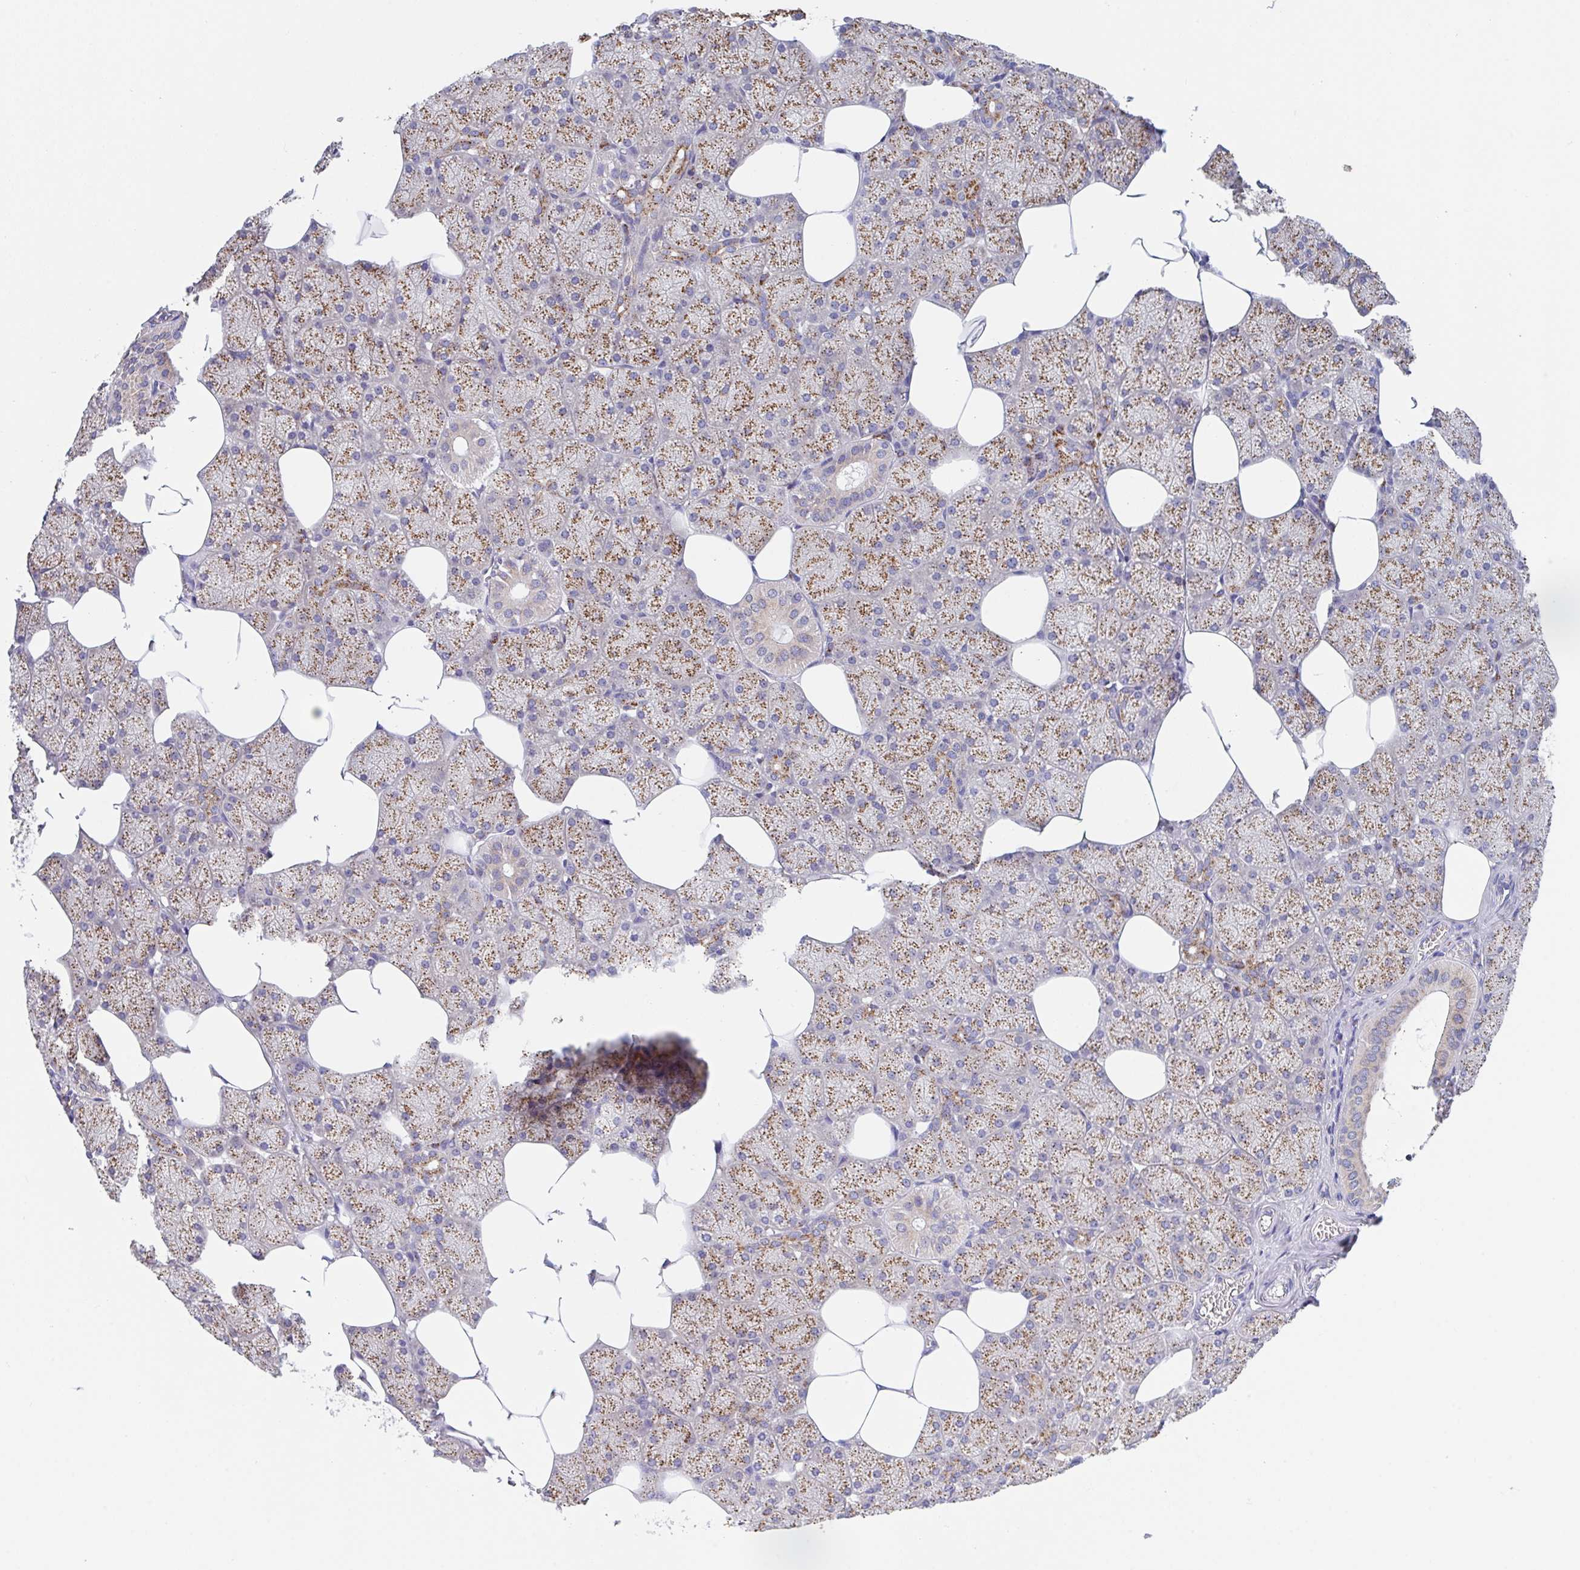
{"staining": {"intensity": "moderate", "quantity": ">75%", "location": "cytoplasmic/membranous"}, "tissue": "salivary gland", "cell_type": "Glandular cells", "image_type": "normal", "snomed": [{"axis": "morphology", "description": "Normal tissue, NOS"}, {"axis": "topography", "description": "Salivary gland"}, {"axis": "topography", "description": "Peripheral nerve tissue"}], "caption": "Immunohistochemical staining of normal salivary gland displays moderate cytoplasmic/membranous protein expression in approximately >75% of glandular cells.", "gene": "PROSER3", "patient": {"sex": "male", "age": 38}}